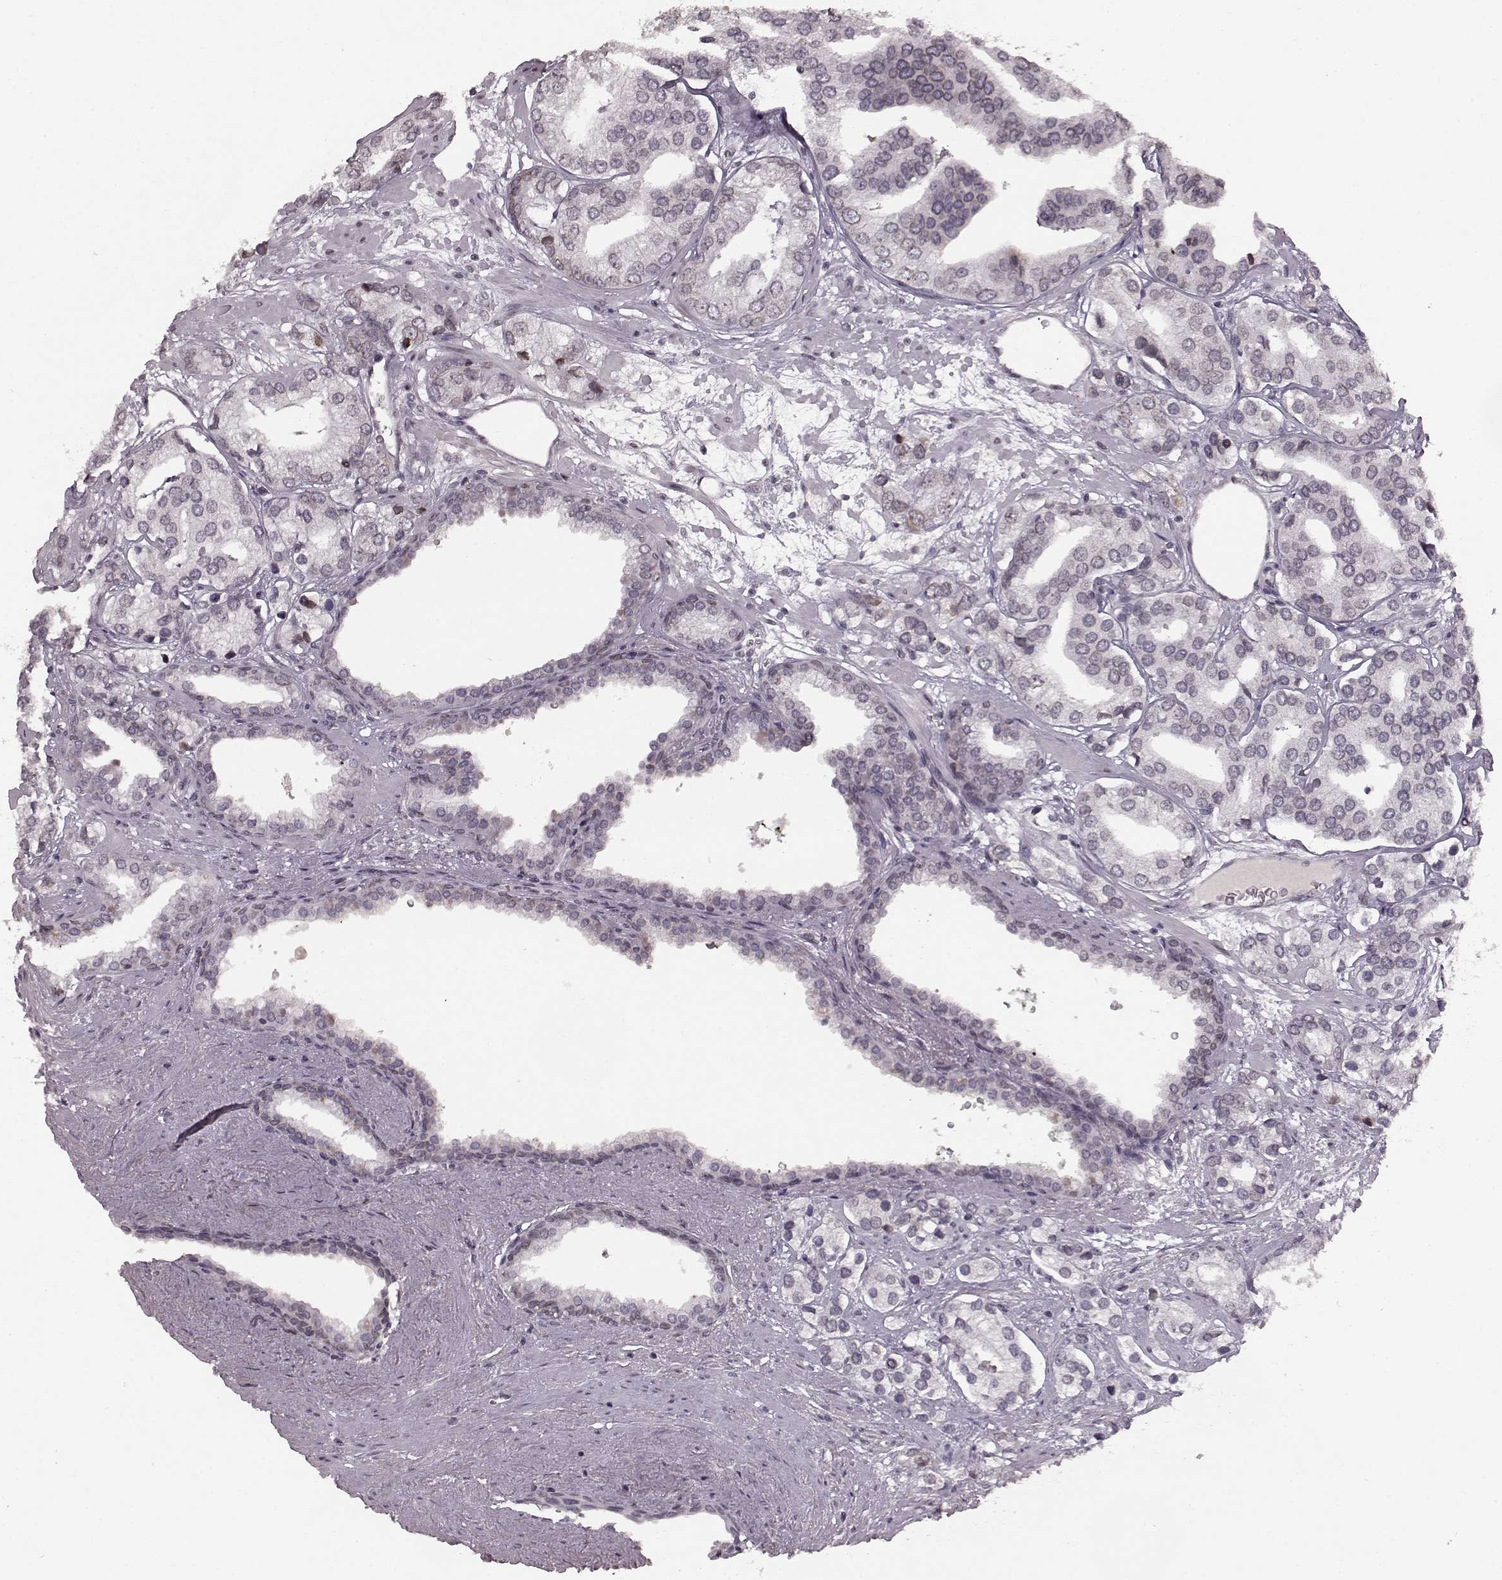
{"staining": {"intensity": "weak", "quantity": "<25%", "location": "cytoplasmic/membranous,nuclear"}, "tissue": "prostate cancer", "cell_type": "Tumor cells", "image_type": "cancer", "snomed": [{"axis": "morphology", "description": "Adenocarcinoma, High grade"}, {"axis": "topography", "description": "Prostate"}], "caption": "Immunohistochemical staining of prostate cancer exhibits no significant expression in tumor cells.", "gene": "DCAF12", "patient": {"sex": "male", "age": 58}}